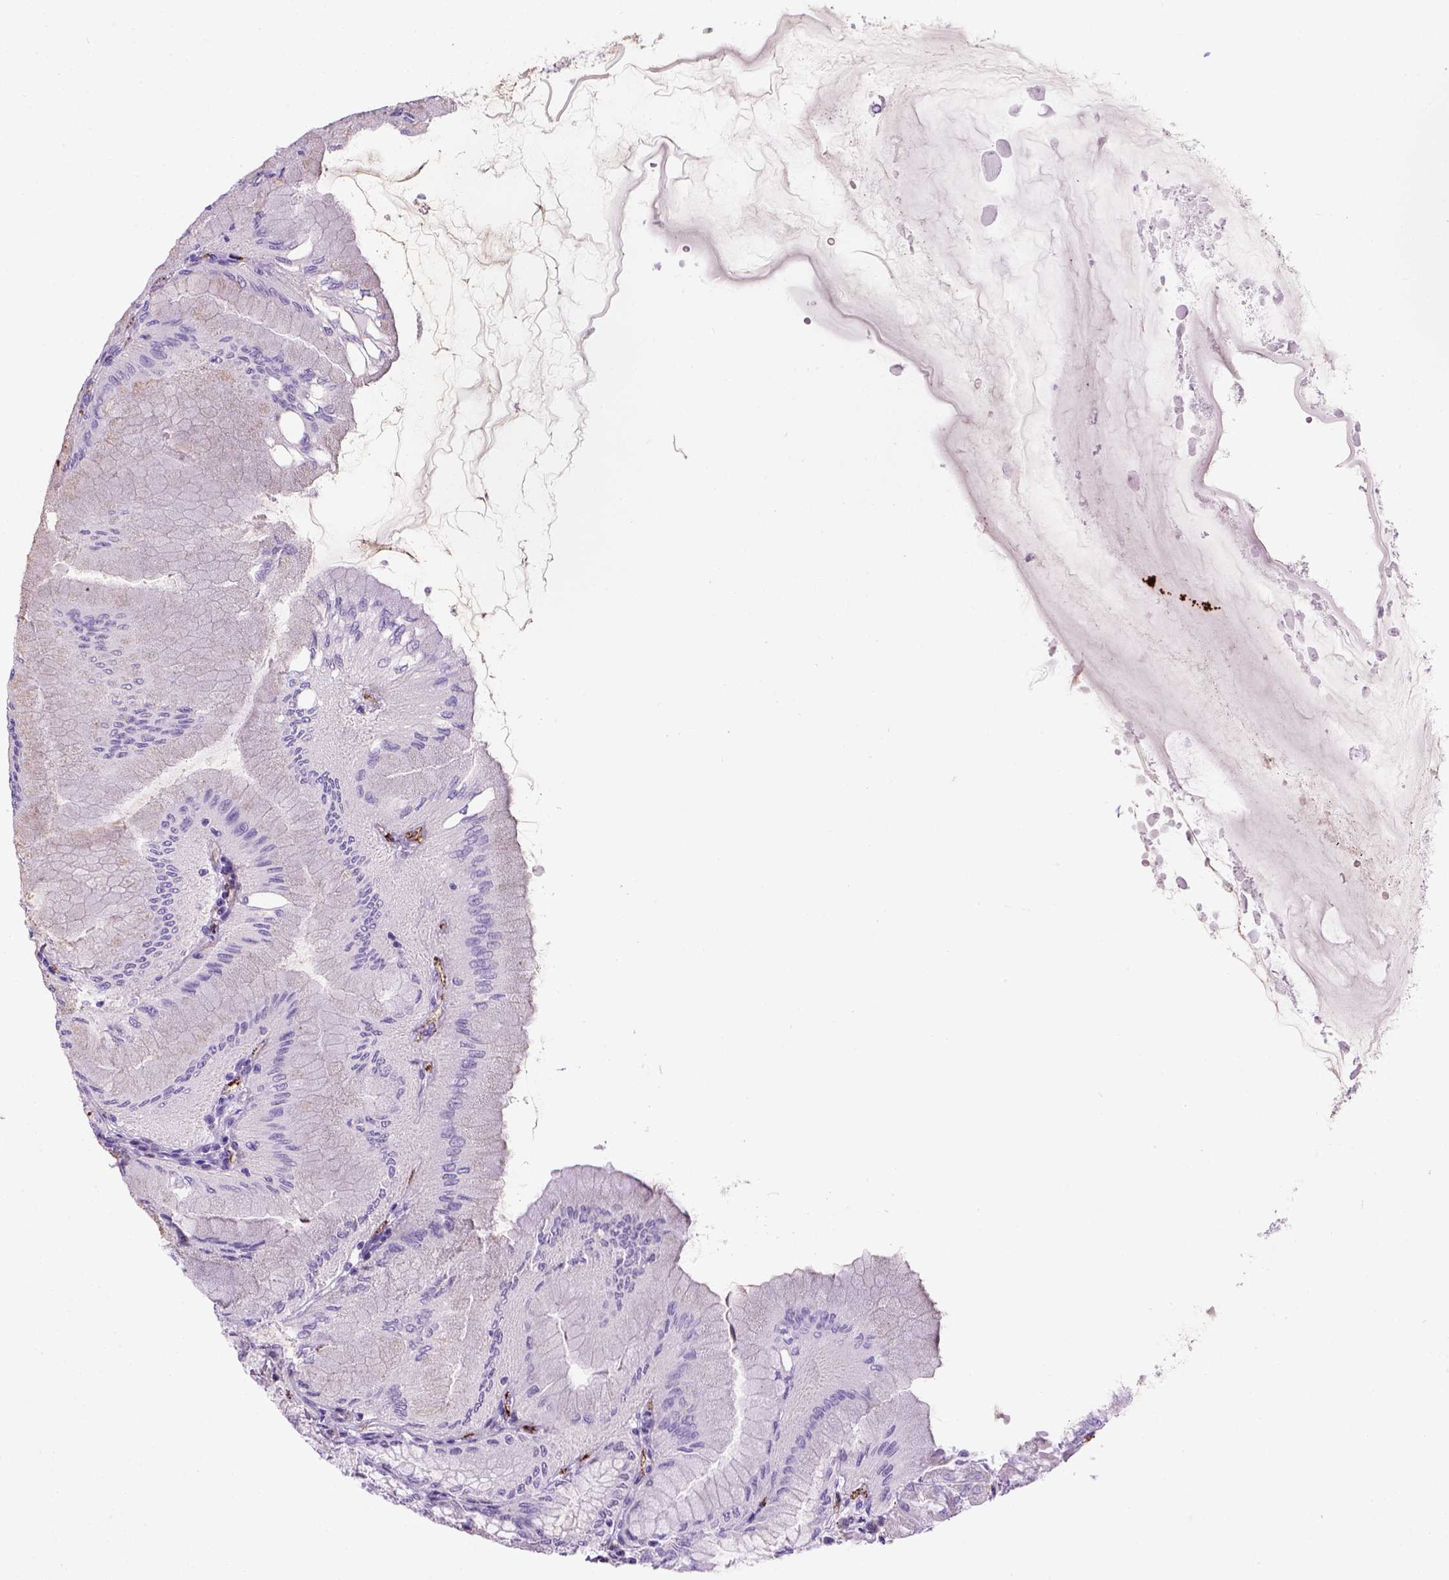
{"staining": {"intensity": "negative", "quantity": "none", "location": "none"}, "tissue": "stomach", "cell_type": "Glandular cells", "image_type": "normal", "snomed": [{"axis": "morphology", "description": "Normal tissue, NOS"}, {"axis": "topography", "description": "Stomach, upper"}], "caption": "There is no significant expression in glandular cells of stomach. The staining is performed using DAB brown chromogen with nuclei counter-stained in using hematoxylin.", "gene": "VWF", "patient": {"sex": "male", "age": 60}}